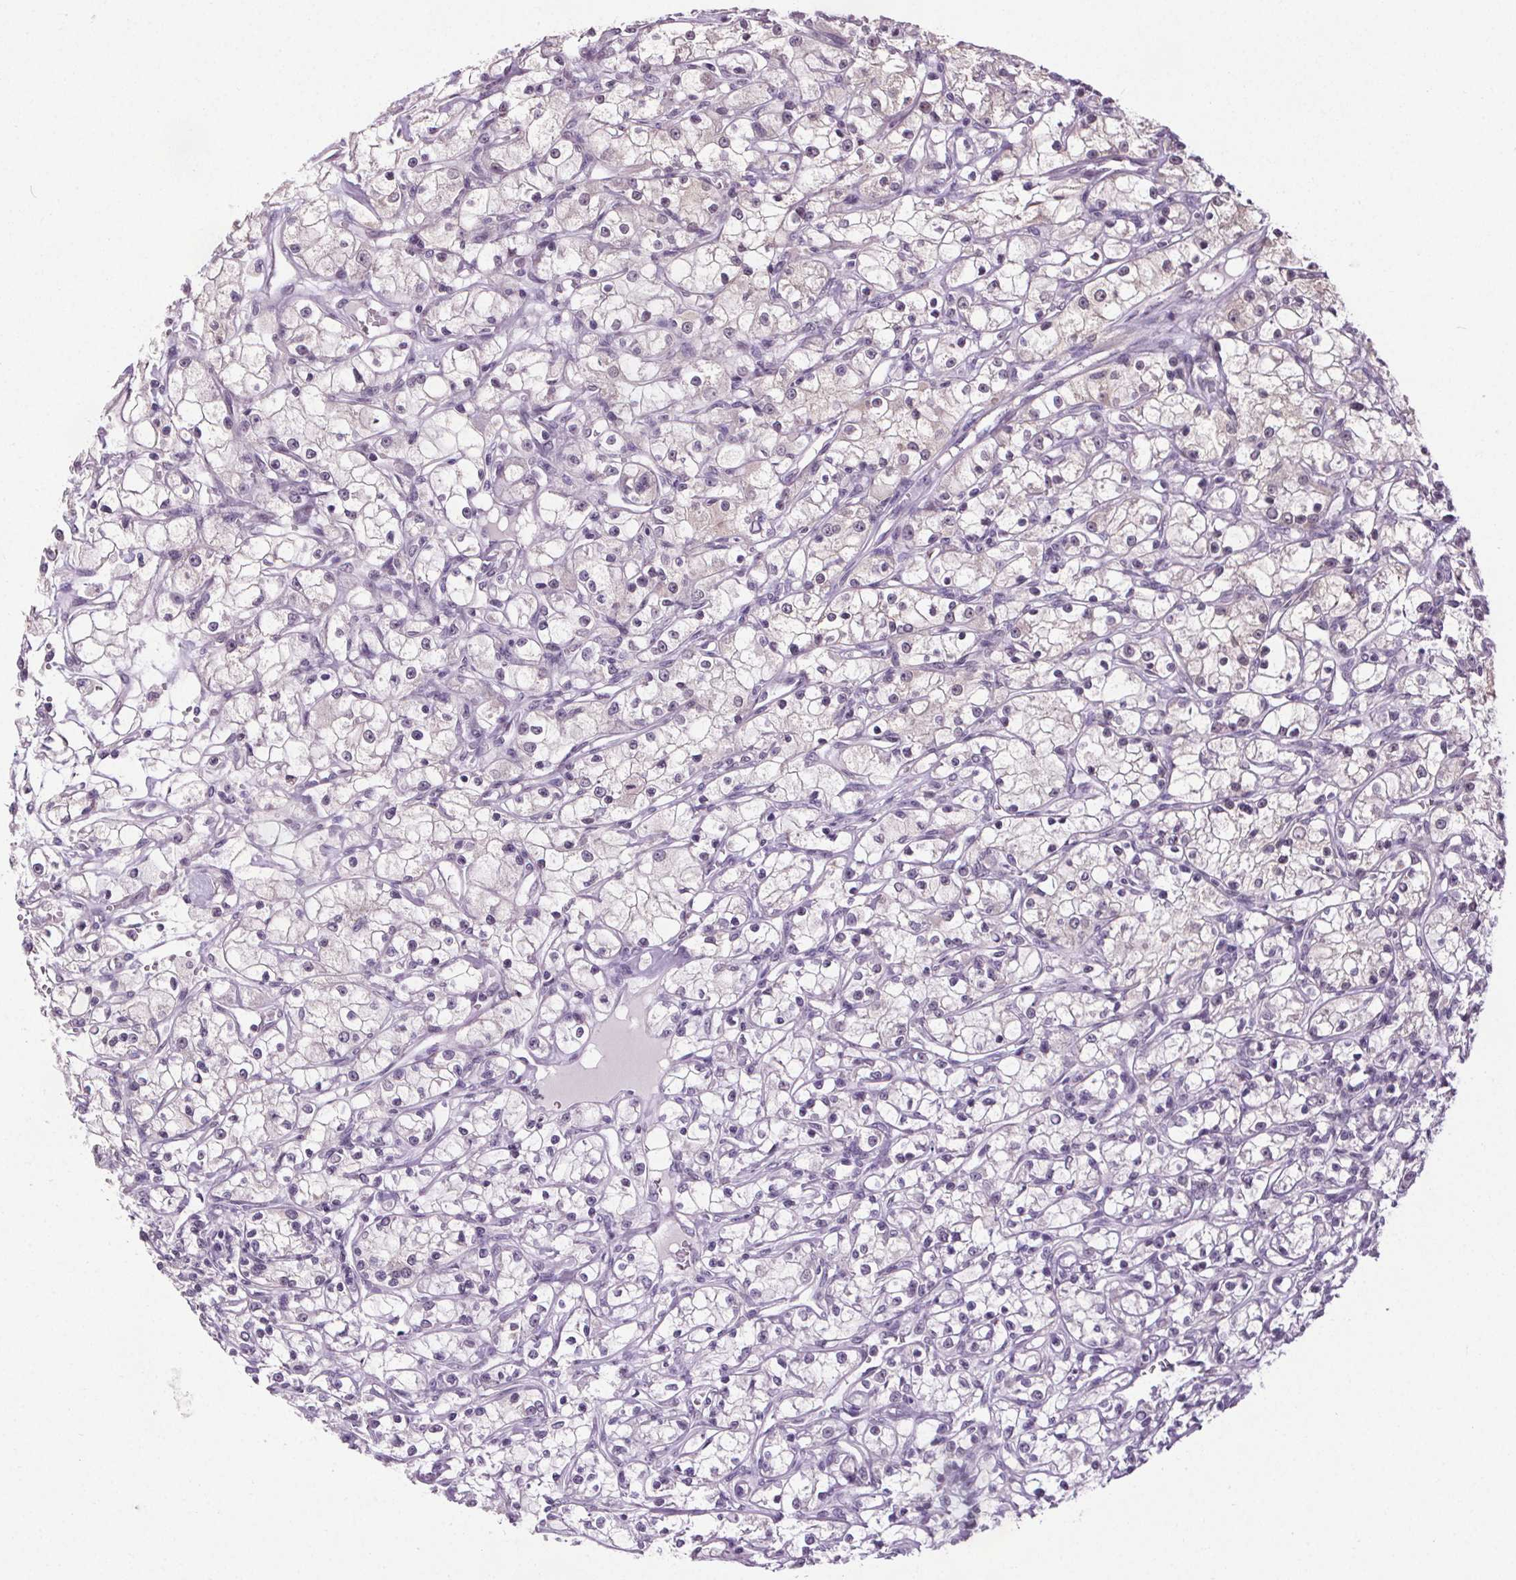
{"staining": {"intensity": "negative", "quantity": "none", "location": "none"}, "tissue": "renal cancer", "cell_type": "Tumor cells", "image_type": "cancer", "snomed": [{"axis": "morphology", "description": "Adenocarcinoma, NOS"}, {"axis": "topography", "description": "Kidney"}], "caption": "A histopathology image of renal cancer stained for a protein displays no brown staining in tumor cells. (DAB immunohistochemistry (IHC) visualized using brightfield microscopy, high magnification).", "gene": "SLC2A9", "patient": {"sex": "female", "age": 59}}